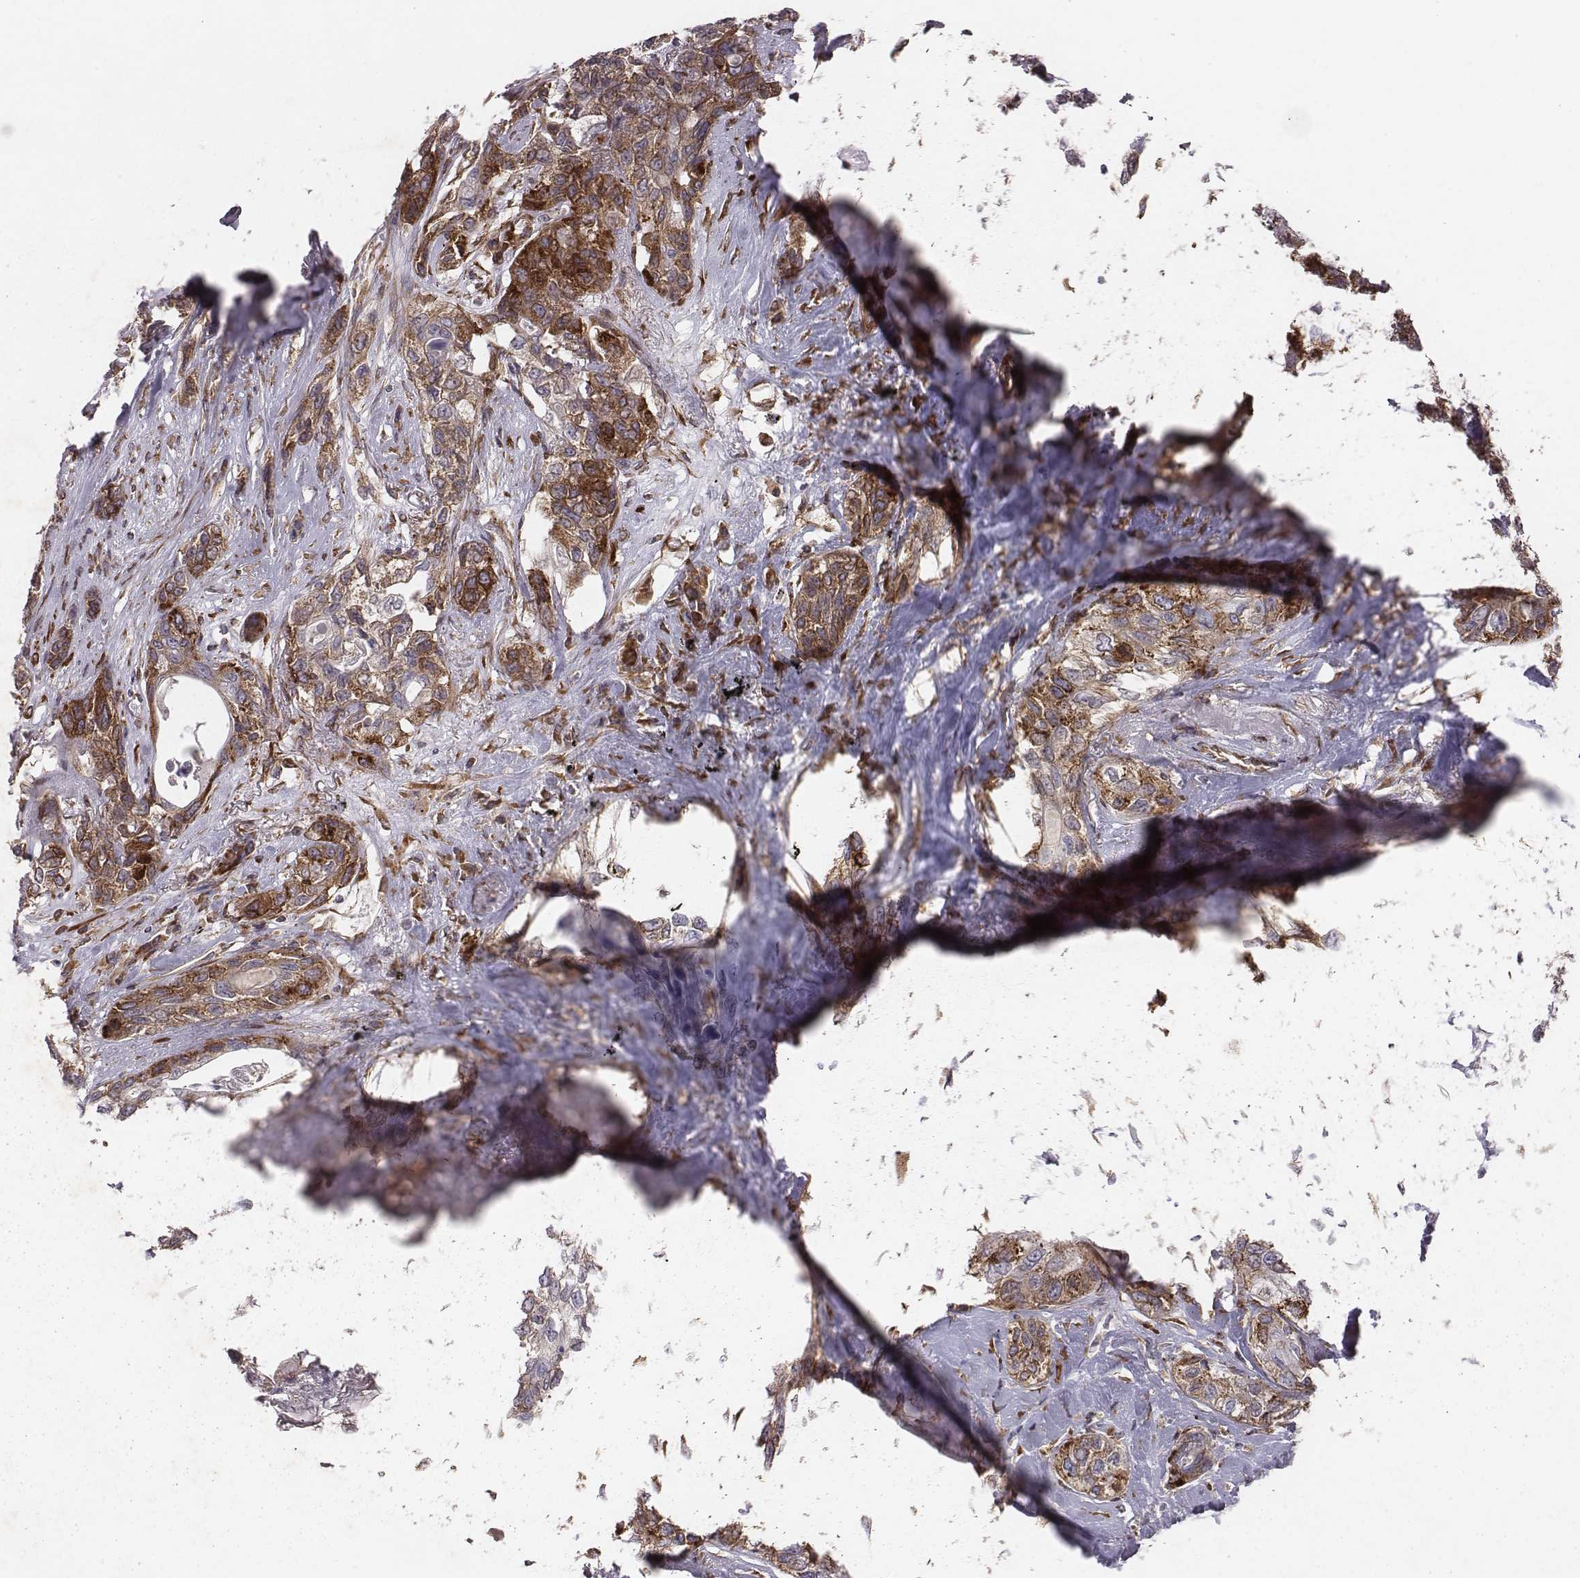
{"staining": {"intensity": "strong", "quantity": ">75%", "location": "cytoplasmic/membranous"}, "tissue": "lung cancer", "cell_type": "Tumor cells", "image_type": "cancer", "snomed": [{"axis": "morphology", "description": "Squamous cell carcinoma, NOS"}, {"axis": "topography", "description": "Lung"}], "caption": "A histopathology image of lung cancer (squamous cell carcinoma) stained for a protein reveals strong cytoplasmic/membranous brown staining in tumor cells. (DAB (3,3'-diaminobenzidine) IHC, brown staining for protein, blue staining for nuclei).", "gene": "TXLNA", "patient": {"sex": "female", "age": 70}}